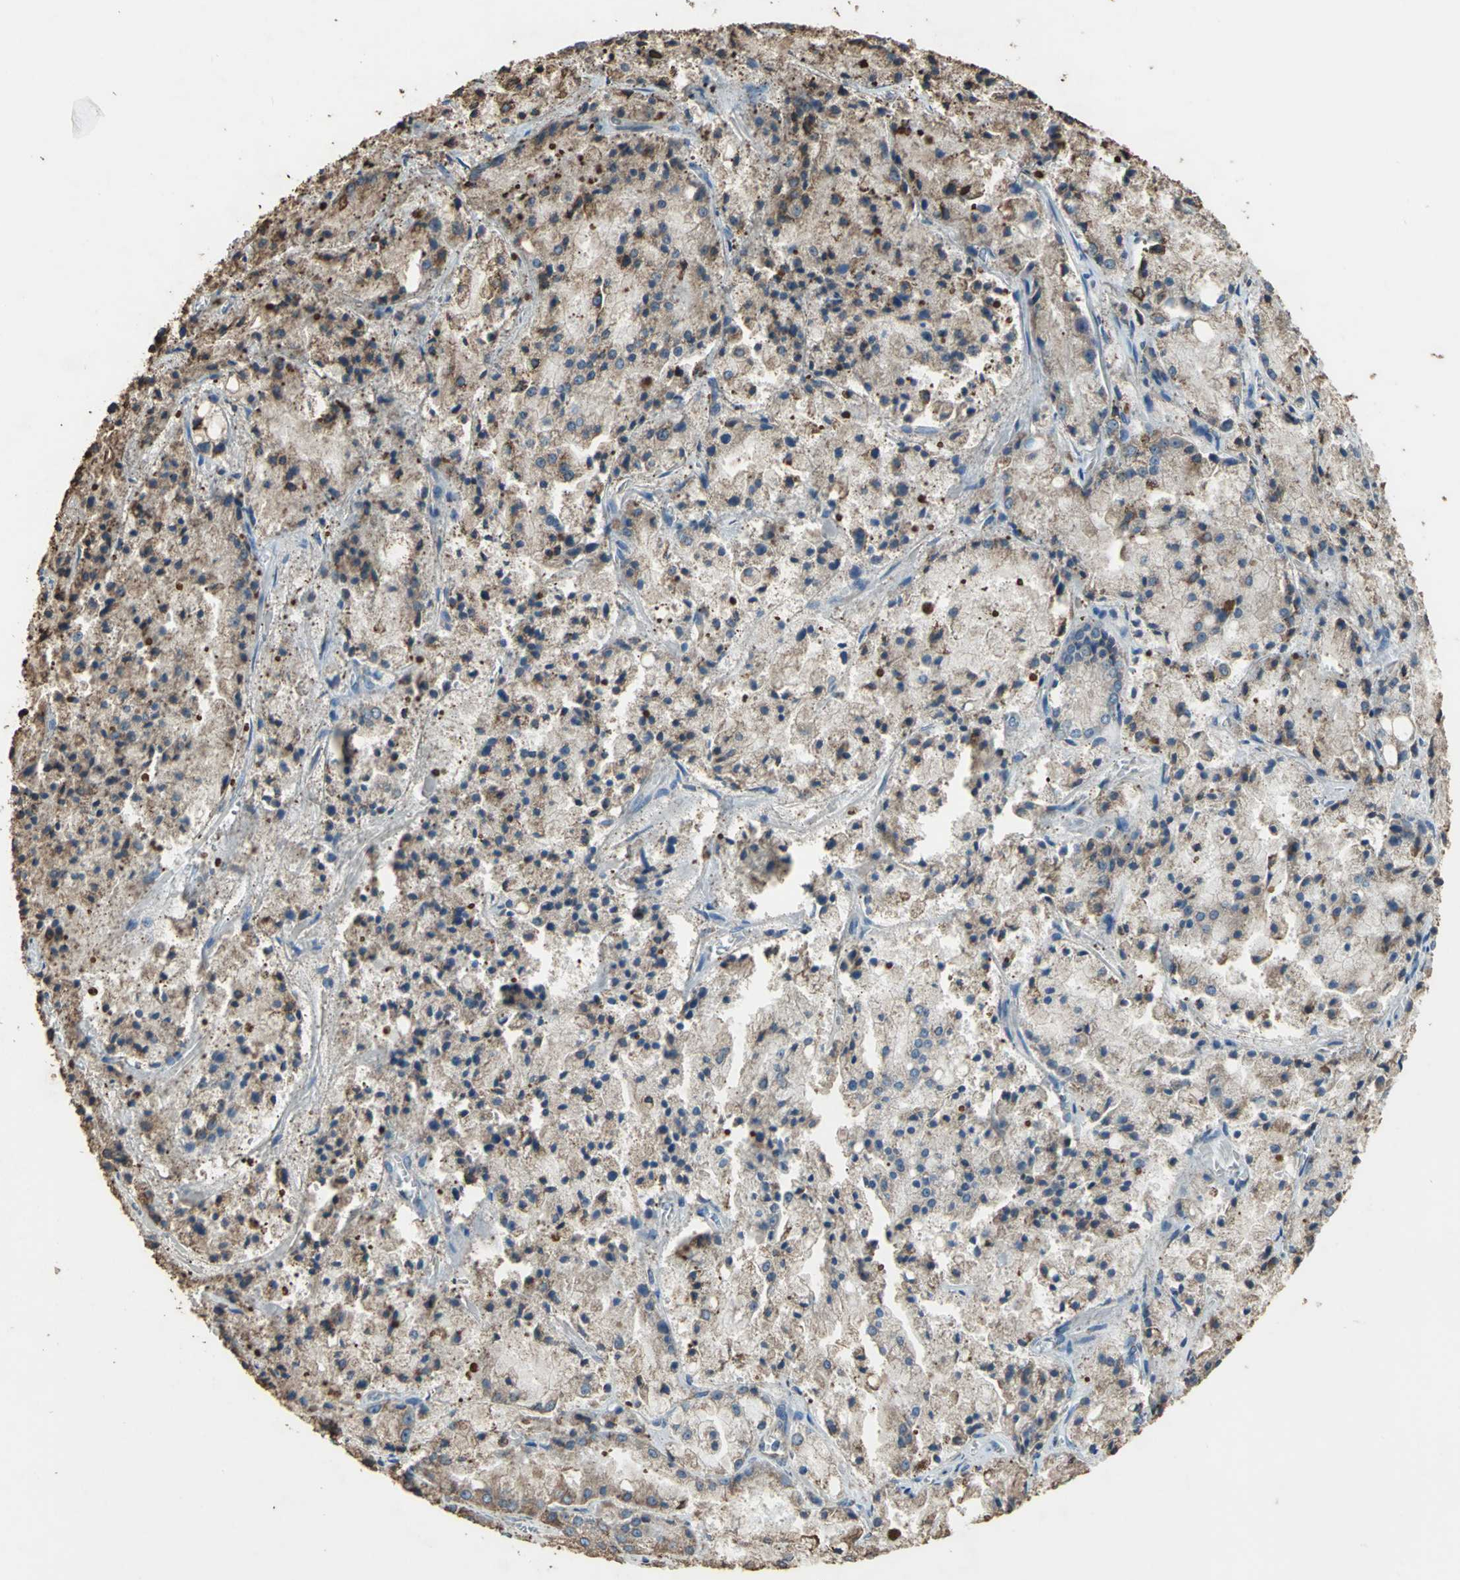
{"staining": {"intensity": "moderate", "quantity": ">75%", "location": "cytoplasmic/membranous"}, "tissue": "prostate cancer", "cell_type": "Tumor cells", "image_type": "cancer", "snomed": [{"axis": "morphology", "description": "Adenocarcinoma, Low grade"}, {"axis": "topography", "description": "Prostate"}], "caption": "Low-grade adenocarcinoma (prostate) stained with DAB (3,3'-diaminobenzidine) IHC exhibits medium levels of moderate cytoplasmic/membranous positivity in approximately >75% of tumor cells.", "gene": "GPANK1", "patient": {"sex": "male", "age": 64}}